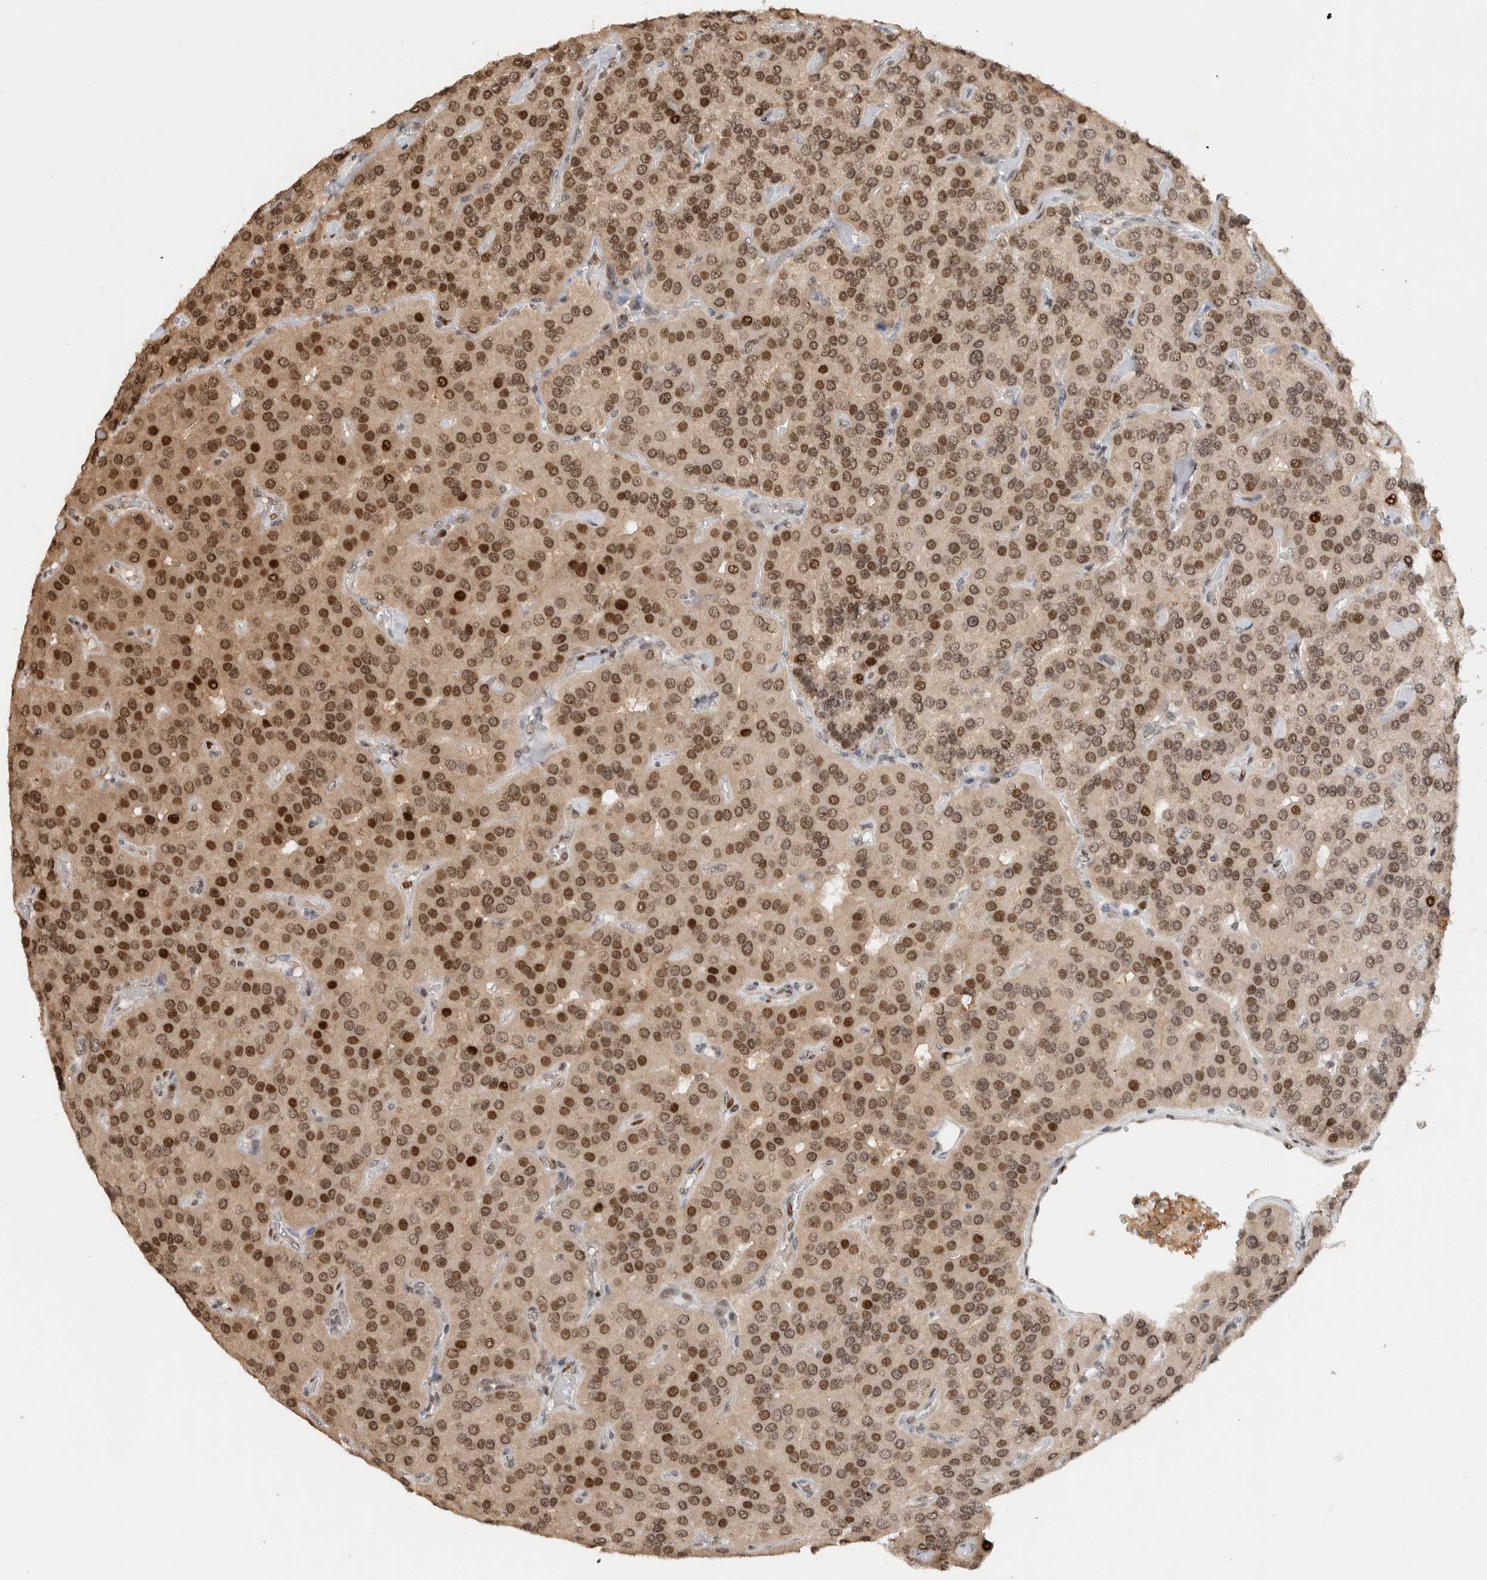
{"staining": {"intensity": "moderate", "quantity": ">75%", "location": "nuclear"}, "tissue": "parathyroid gland", "cell_type": "Glandular cells", "image_type": "normal", "snomed": [{"axis": "morphology", "description": "Normal tissue, NOS"}, {"axis": "morphology", "description": "Adenoma, NOS"}, {"axis": "topography", "description": "Parathyroid gland"}], "caption": "Glandular cells exhibit medium levels of moderate nuclear positivity in about >75% of cells in unremarkable parathyroid gland. The staining is performed using DAB (3,3'-diaminobenzidine) brown chromogen to label protein expression. The nuclei are counter-stained blue using hematoxylin.", "gene": "ZNF521", "patient": {"sex": "female", "age": 86}}